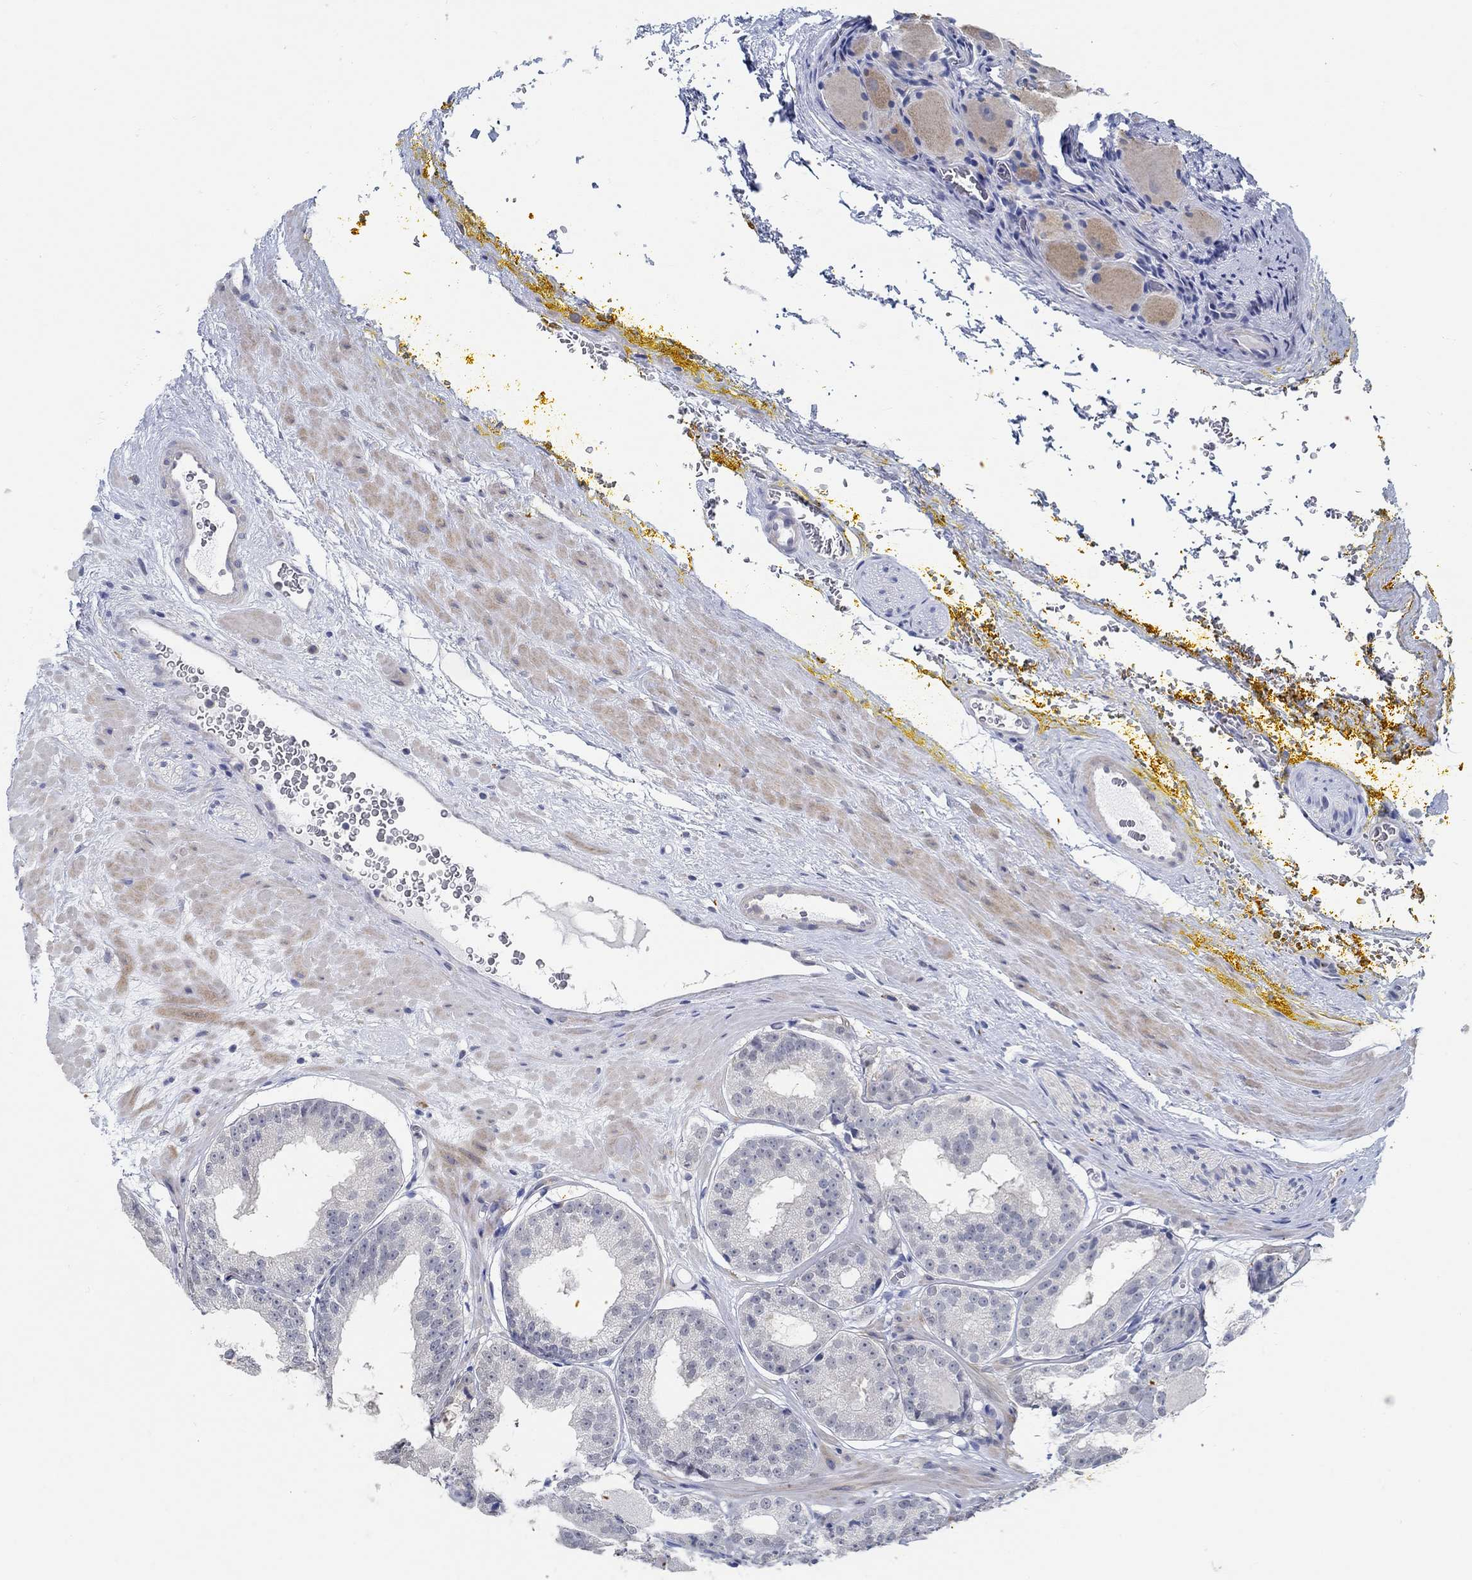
{"staining": {"intensity": "negative", "quantity": "none", "location": "none"}, "tissue": "prostate cancer", "cell_type": "Tumor cells", "image_type": "cancer", "snomed": [{"axis": "morphology", "description": "Adenocarcinoma, Low grade"}, {"axis": "topography", "description": "Prostate"}], "caption": "DAB (3,3'-diaminobenzidine) immunohistochemical staining of human low-grade adenocarcinoma (prostate) displays no significant positivity in tumor cells.", "gene": "PCDH11X", "patient": {"sex": "male", "age": 60}}